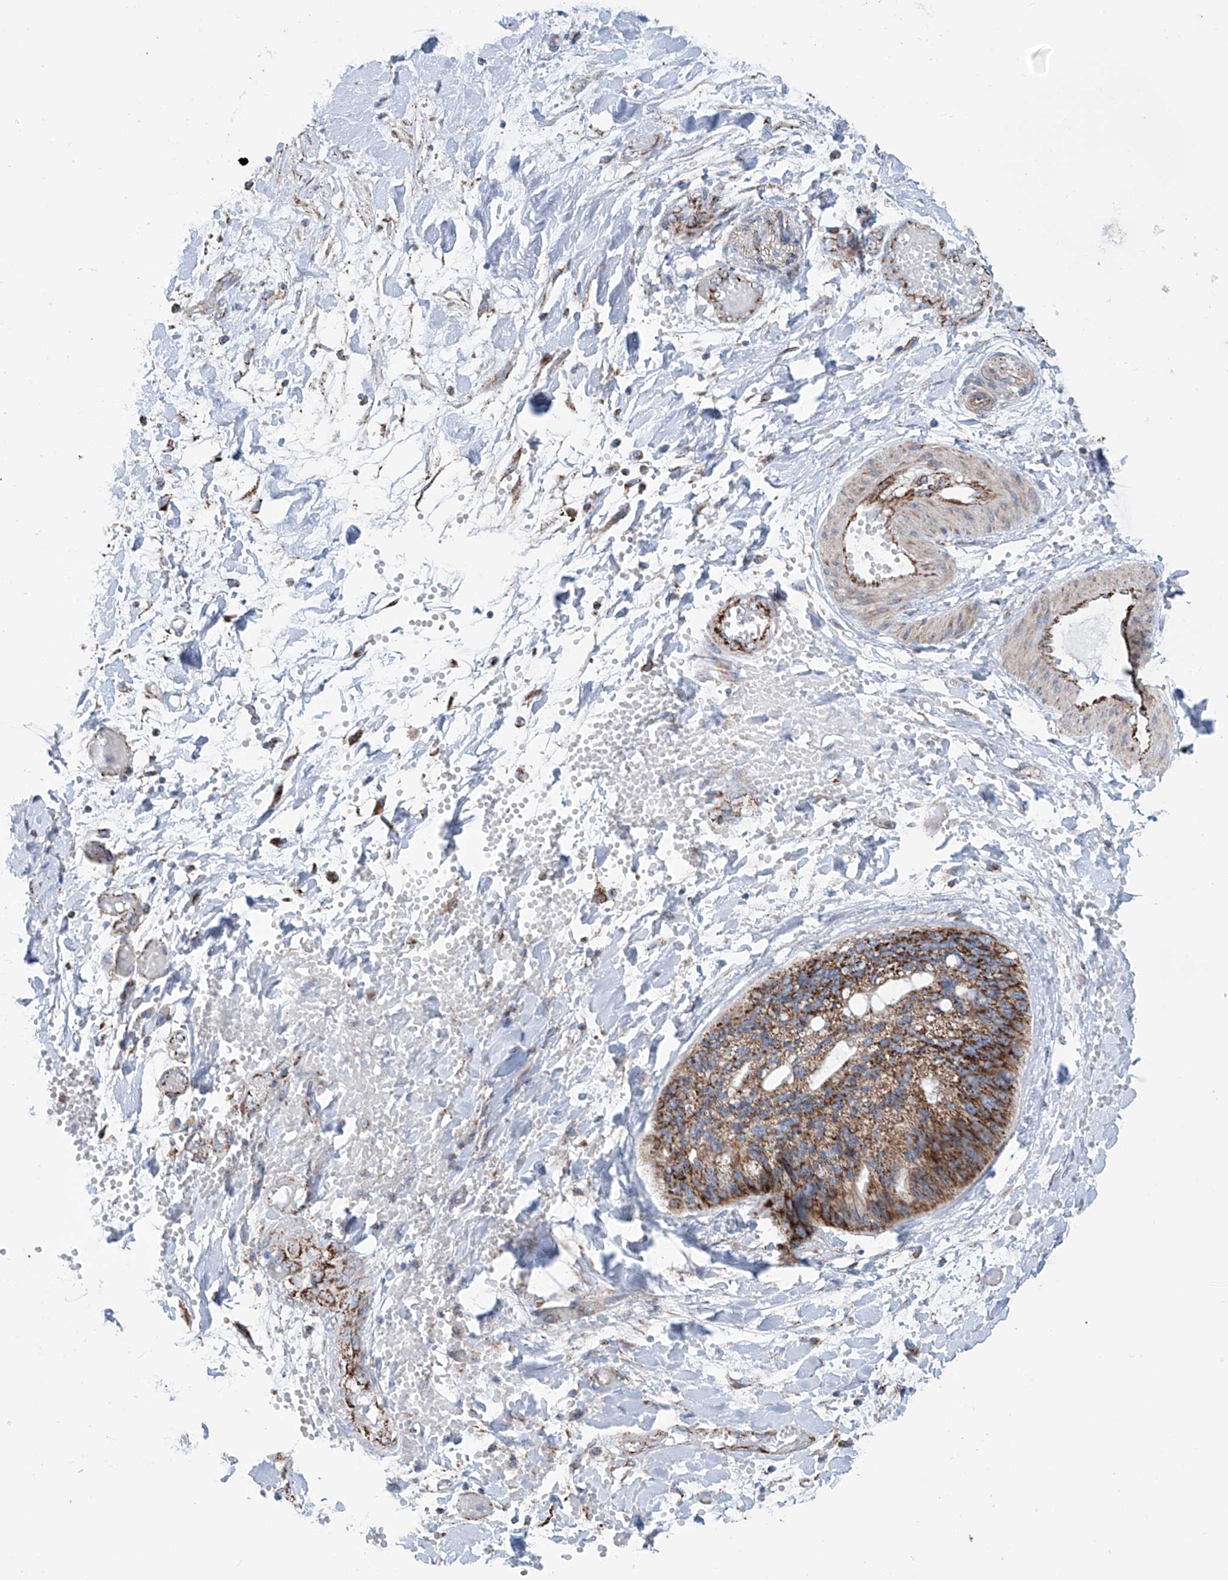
{"staining": {"intensity": "moderate", "quantity": ">75%", "location": "cytoplasmic/membranous"}, "tissue": "ovarian cancer", "cell_type": "Tumor cells", "image_type": "cancer", "snomed": [{"axis": "morphology", "description": "Cystadenocarcinoma, mucinous, NOS"}, {"axis": "topography", "description": "Ovary"}], "caption": "A medium amount of moderate cytoplasmic/membranous expression is identified in approximately >75% of tumor cells in mucinous cystadenocarcinoma (ovarian) tissue.", "gene": "ALDH6A1", "patient": {"sex": "female", "age": 39}}